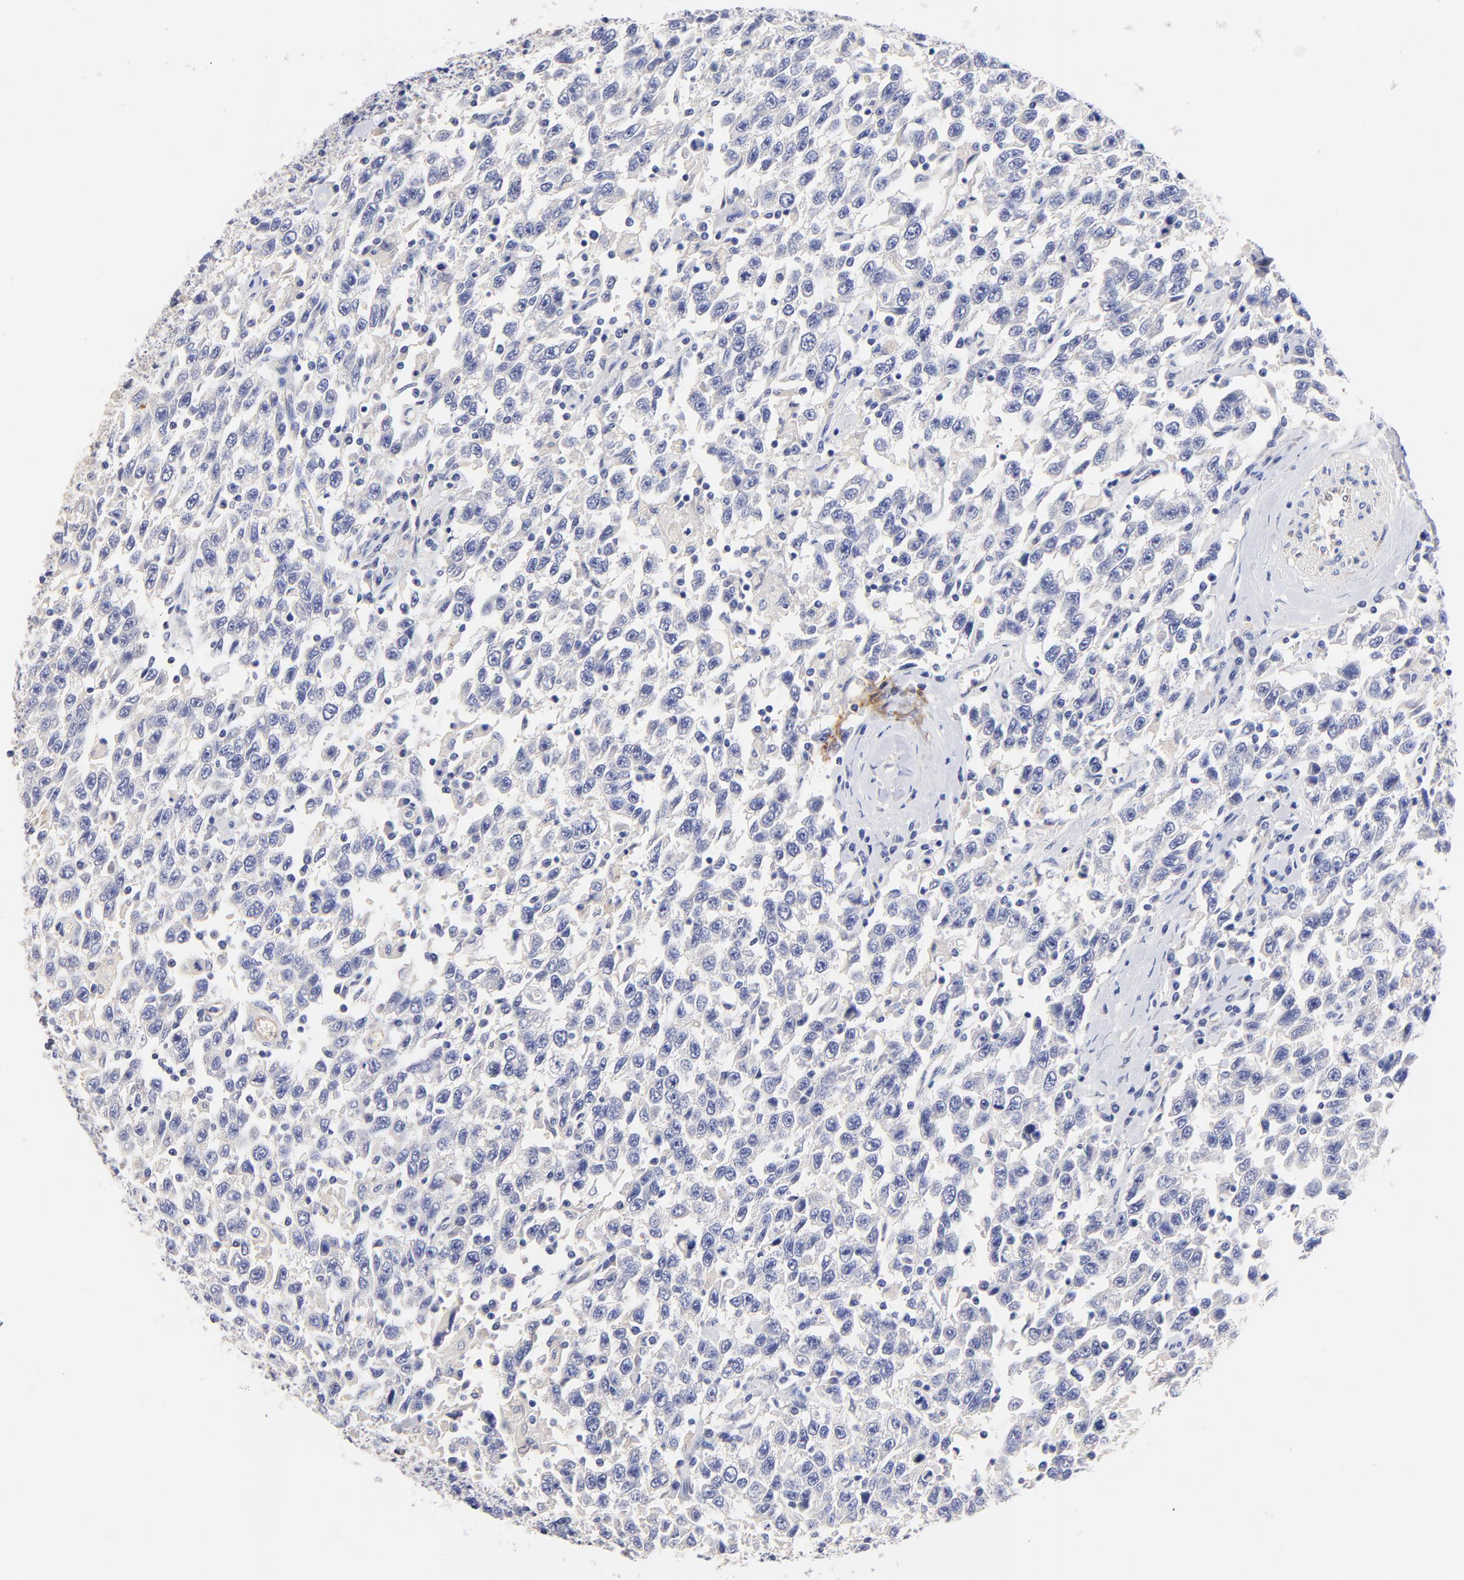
{"staining": {"intensity": "negative", "quantity": "none", "location": "none"}, "tissue": "testis cancer", "cell_type": "Tumor cells", "image_type": "cancer", "snomed": [{"axis": "morphology", "description": "Seminoma, NOS"}, {"axis": "topography", "description": "Testis"}], "caption": "This histopathology image is of testis cancer stained with immunohistochemistry (IHC) to label a protein in brown with the nuclei are counter-stained blue. There is no expression in tumor cells. The staining was performed using DAB (3,3'-diaminobenzidine) to visualize the protein expression in brown, while the nuclei were stained in blue with hematoxylin (Magnification: 20x).", "gene": "HS3ST1", "patient": {"sex": "male", "age": 41}}